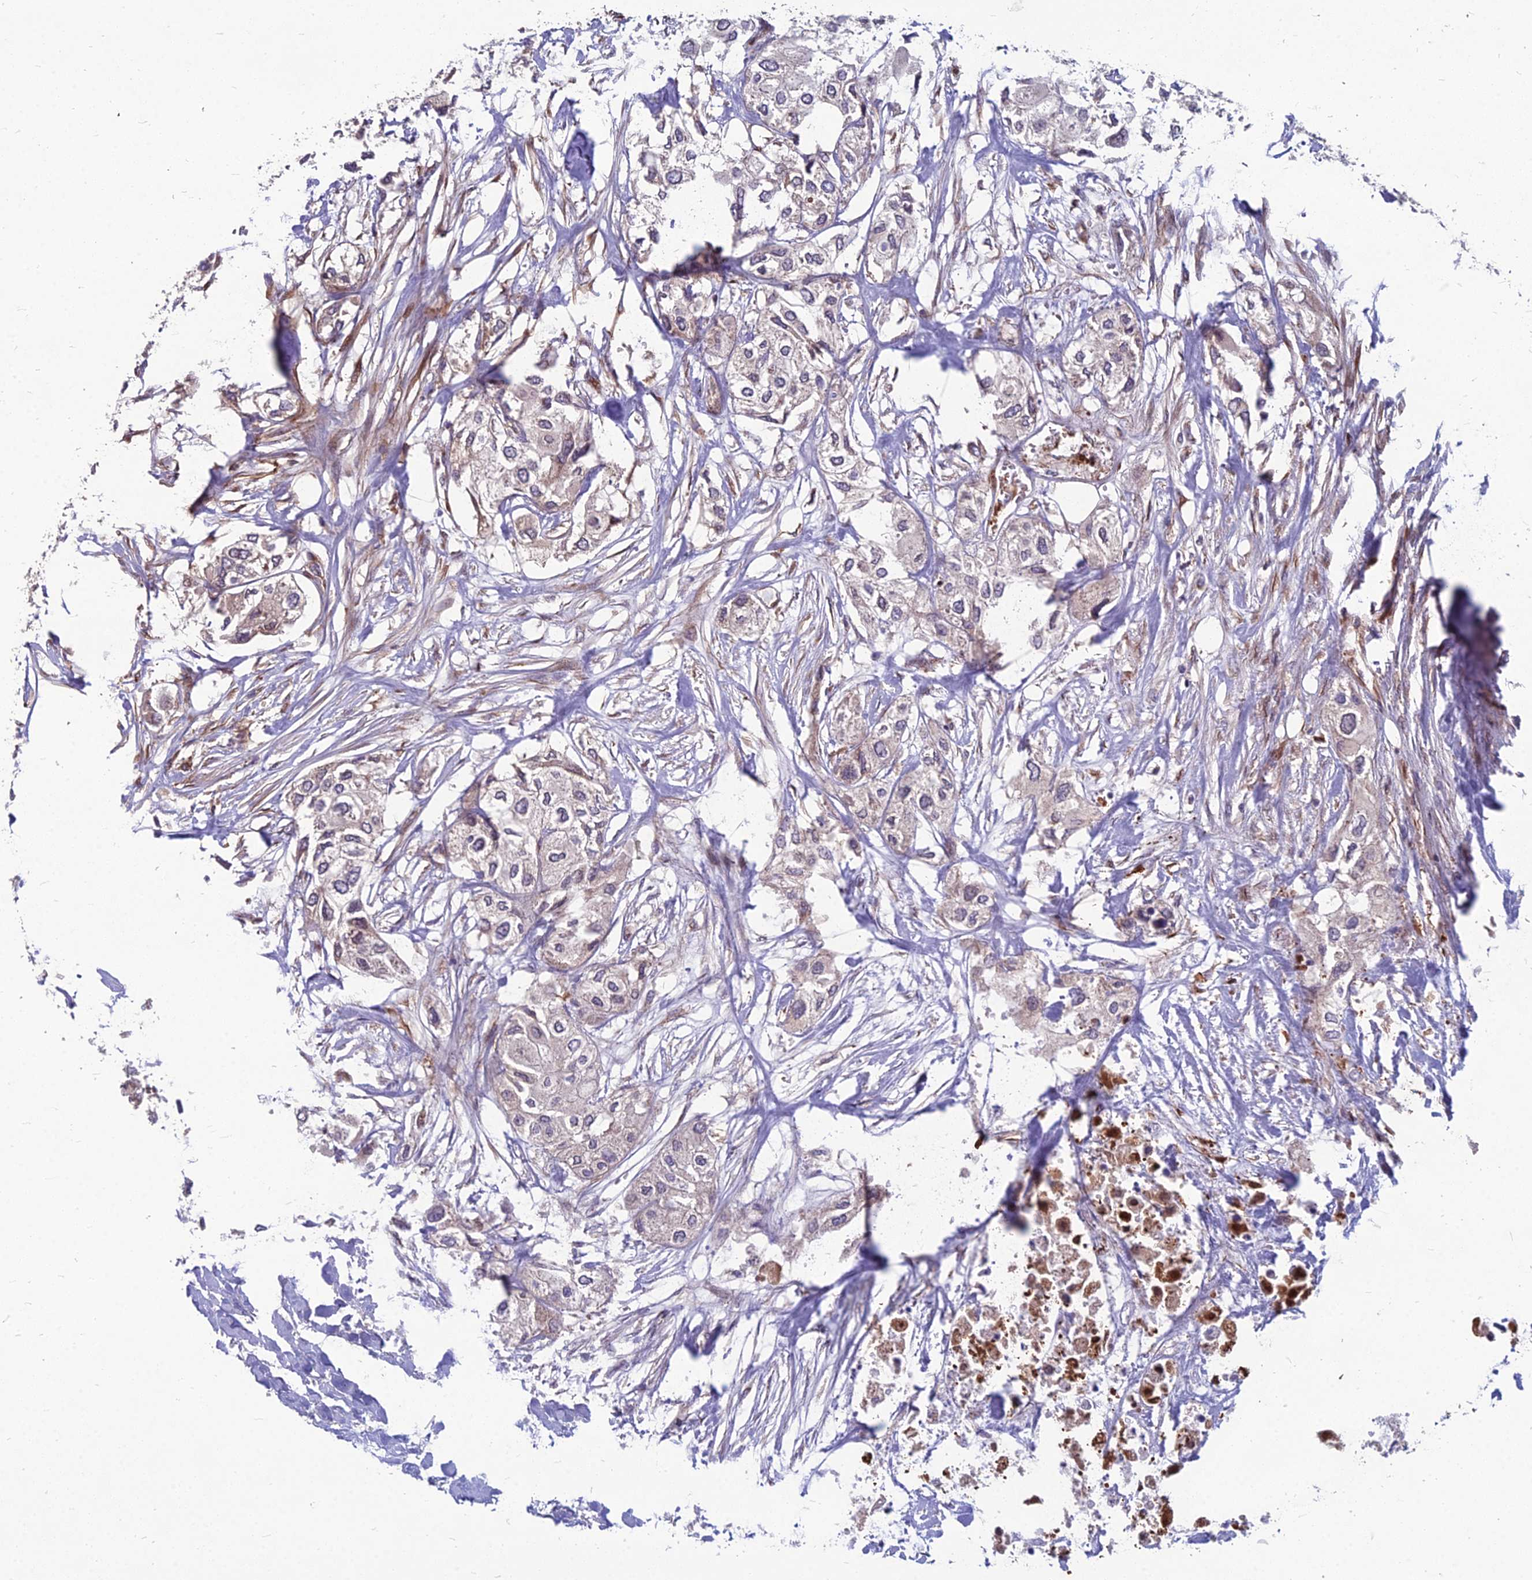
{"staining": {"intensity": "negative", "quantity": "none", "location": "none"}, "tissue": "urothelial cancer", "cell_type": "Tumor cells", "image_type": "cancer", "snomed": [{"axis": "morphology", "description": "Urothelial carcinoma, High grade"}, {"axis": "topography", "description": "Urinary bladder"}], "caption": "Tumor cells are negative for protein expression in human urothelial carcinoma (high-grade).", "gene": "MFSD8", "patient": {"sex": "male", "age": 64}}